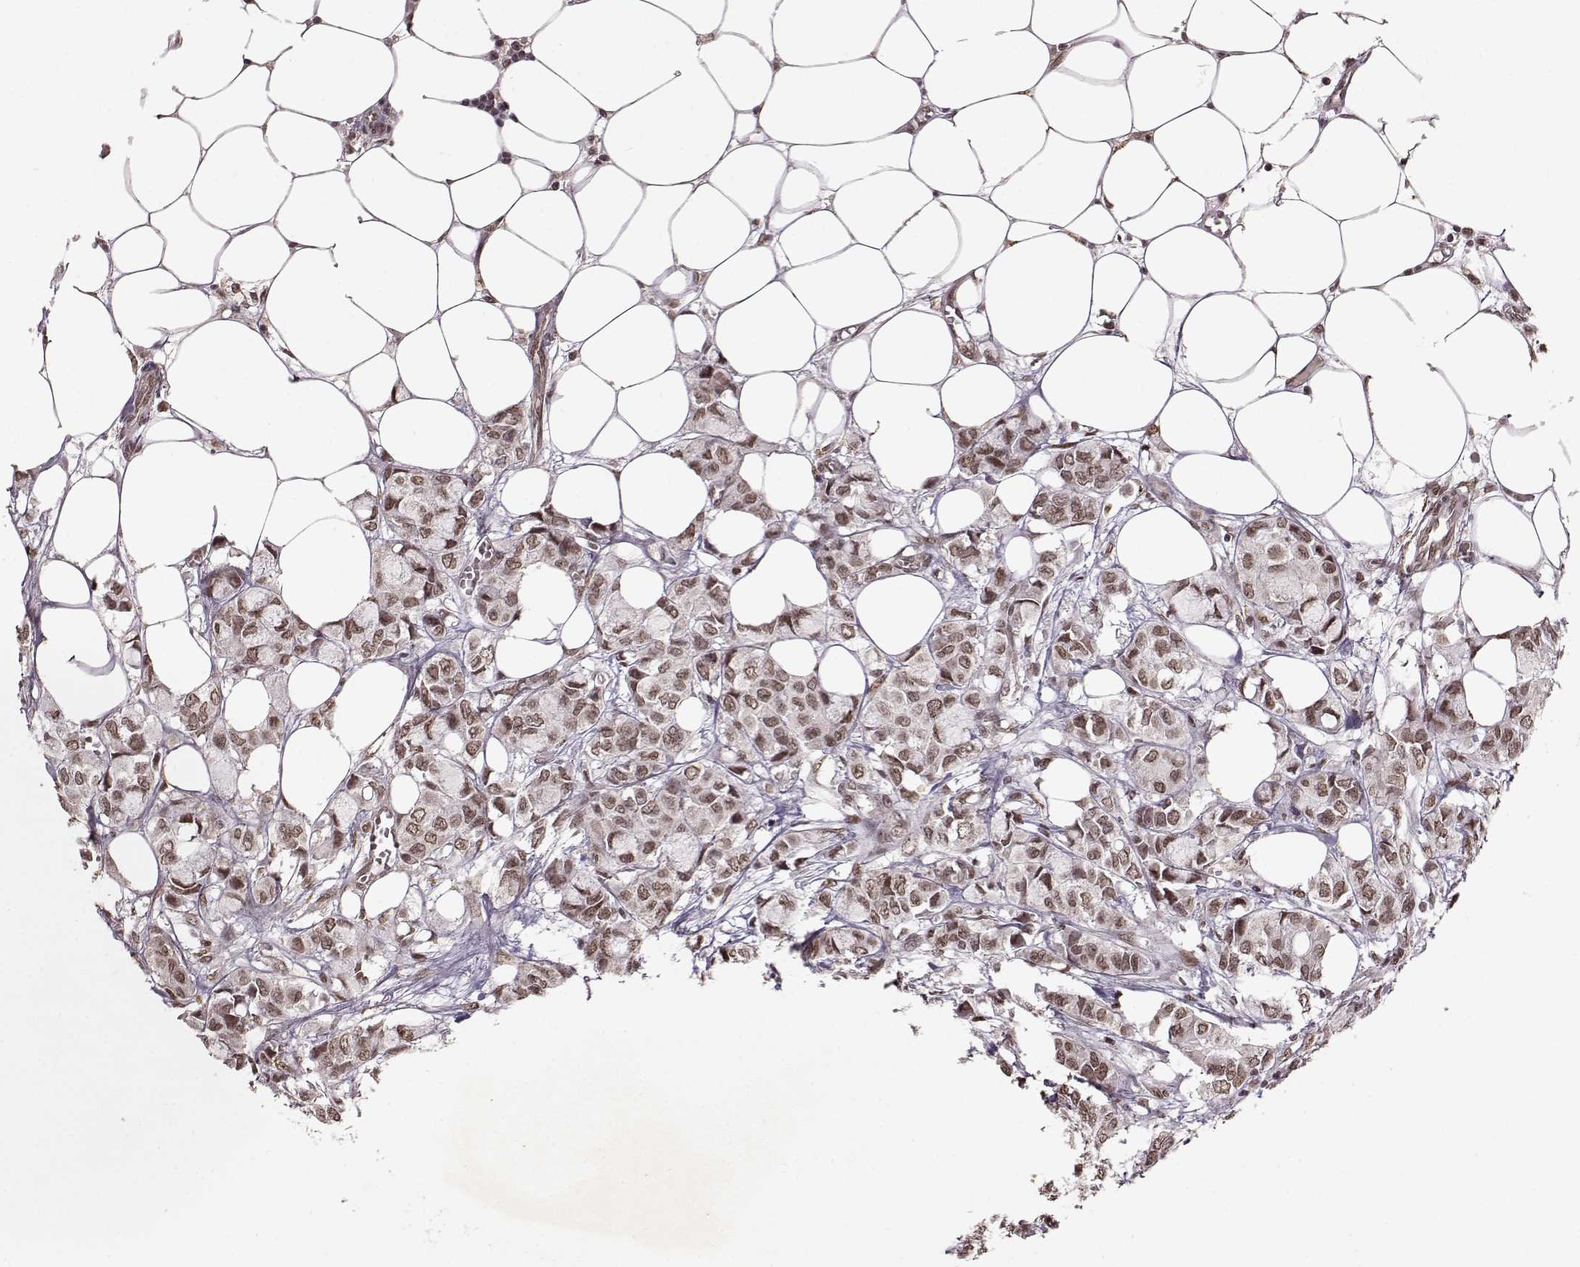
{"staining": {"intensity": "weak", "quantity": ">75%", "location": "nuclear"}, "tissue": "breast cancer", "cell_type": "Tumor cells", "image_type": "cancer", "snomed": [{"axis": "morphology", "description": "Duct carcinoma"}, {"axis": "topography", "description": "Breast"}], "caption": "Breast intraductal carcinoma tissue reveals weak nuclear staining in approximately >75% of tumor cells, visualized by immunohistochemistry. (Brightfield microscopy of DAB IHC at high magnification).", "gene": "RRAGD", "patient": {"sex": "female", "age": 85}}